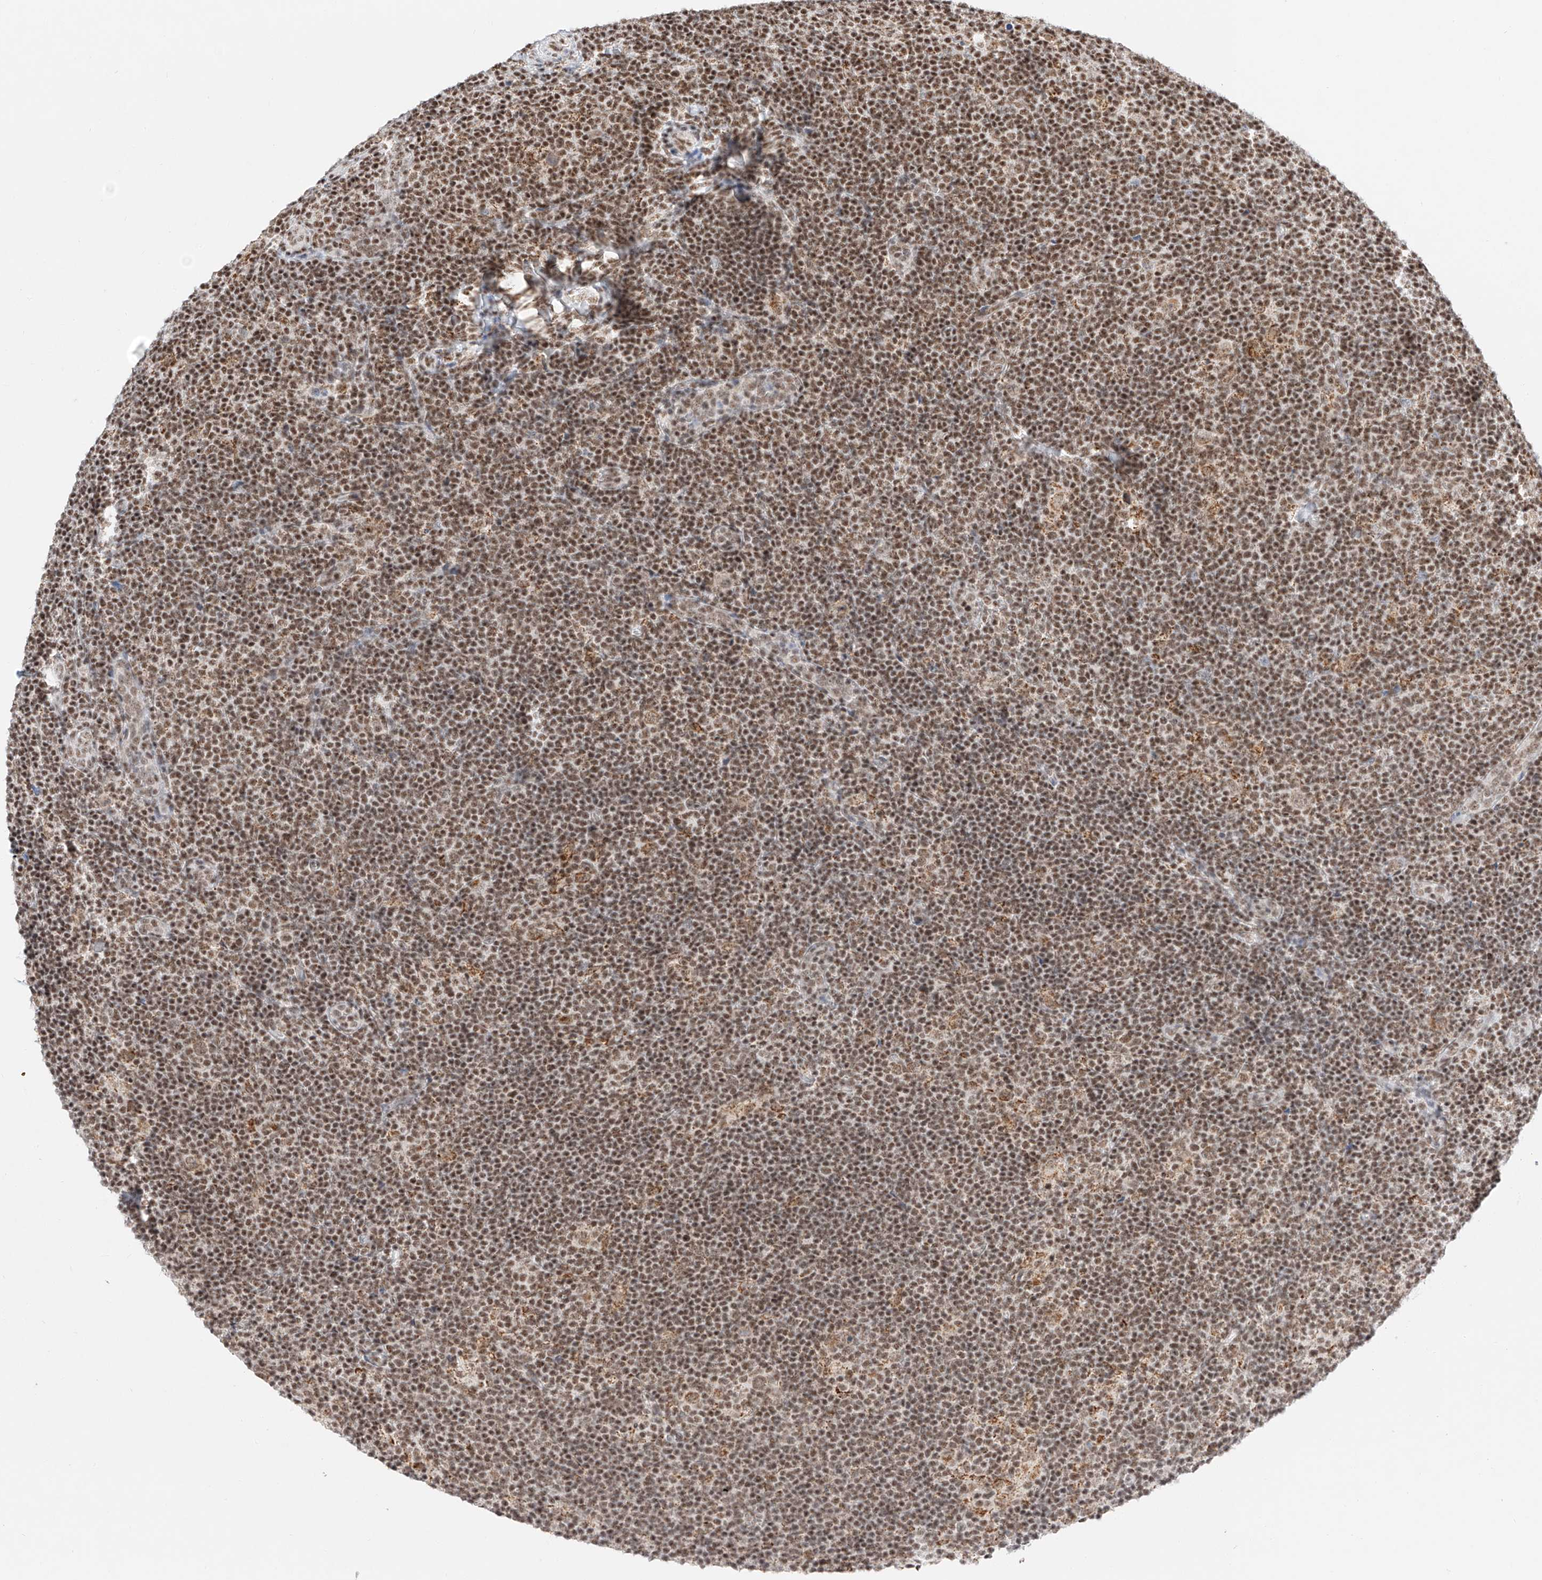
{"staining": {"intensity": "weak", "quantity": ">75%", "location": "cytoplasmic/membranous,nuclear"}, "tissue": "lymphoma", "cell_type": "Tumor cells", "image_type": "cancer", "snomed": [{"axis": "morphology", "description": "Hodgkin's disease, NOS"}, {"axis": "topography", "description": "Lymph node"}], "caption": "Human Hodgkin's disease stained for a protein (brown) displays weak cytoplasmic/membranous and nuclear positive expression in approximately >75% of tumor cells.", "gene": "NRF1", "patient": {"sex": "female", "age": 57}}